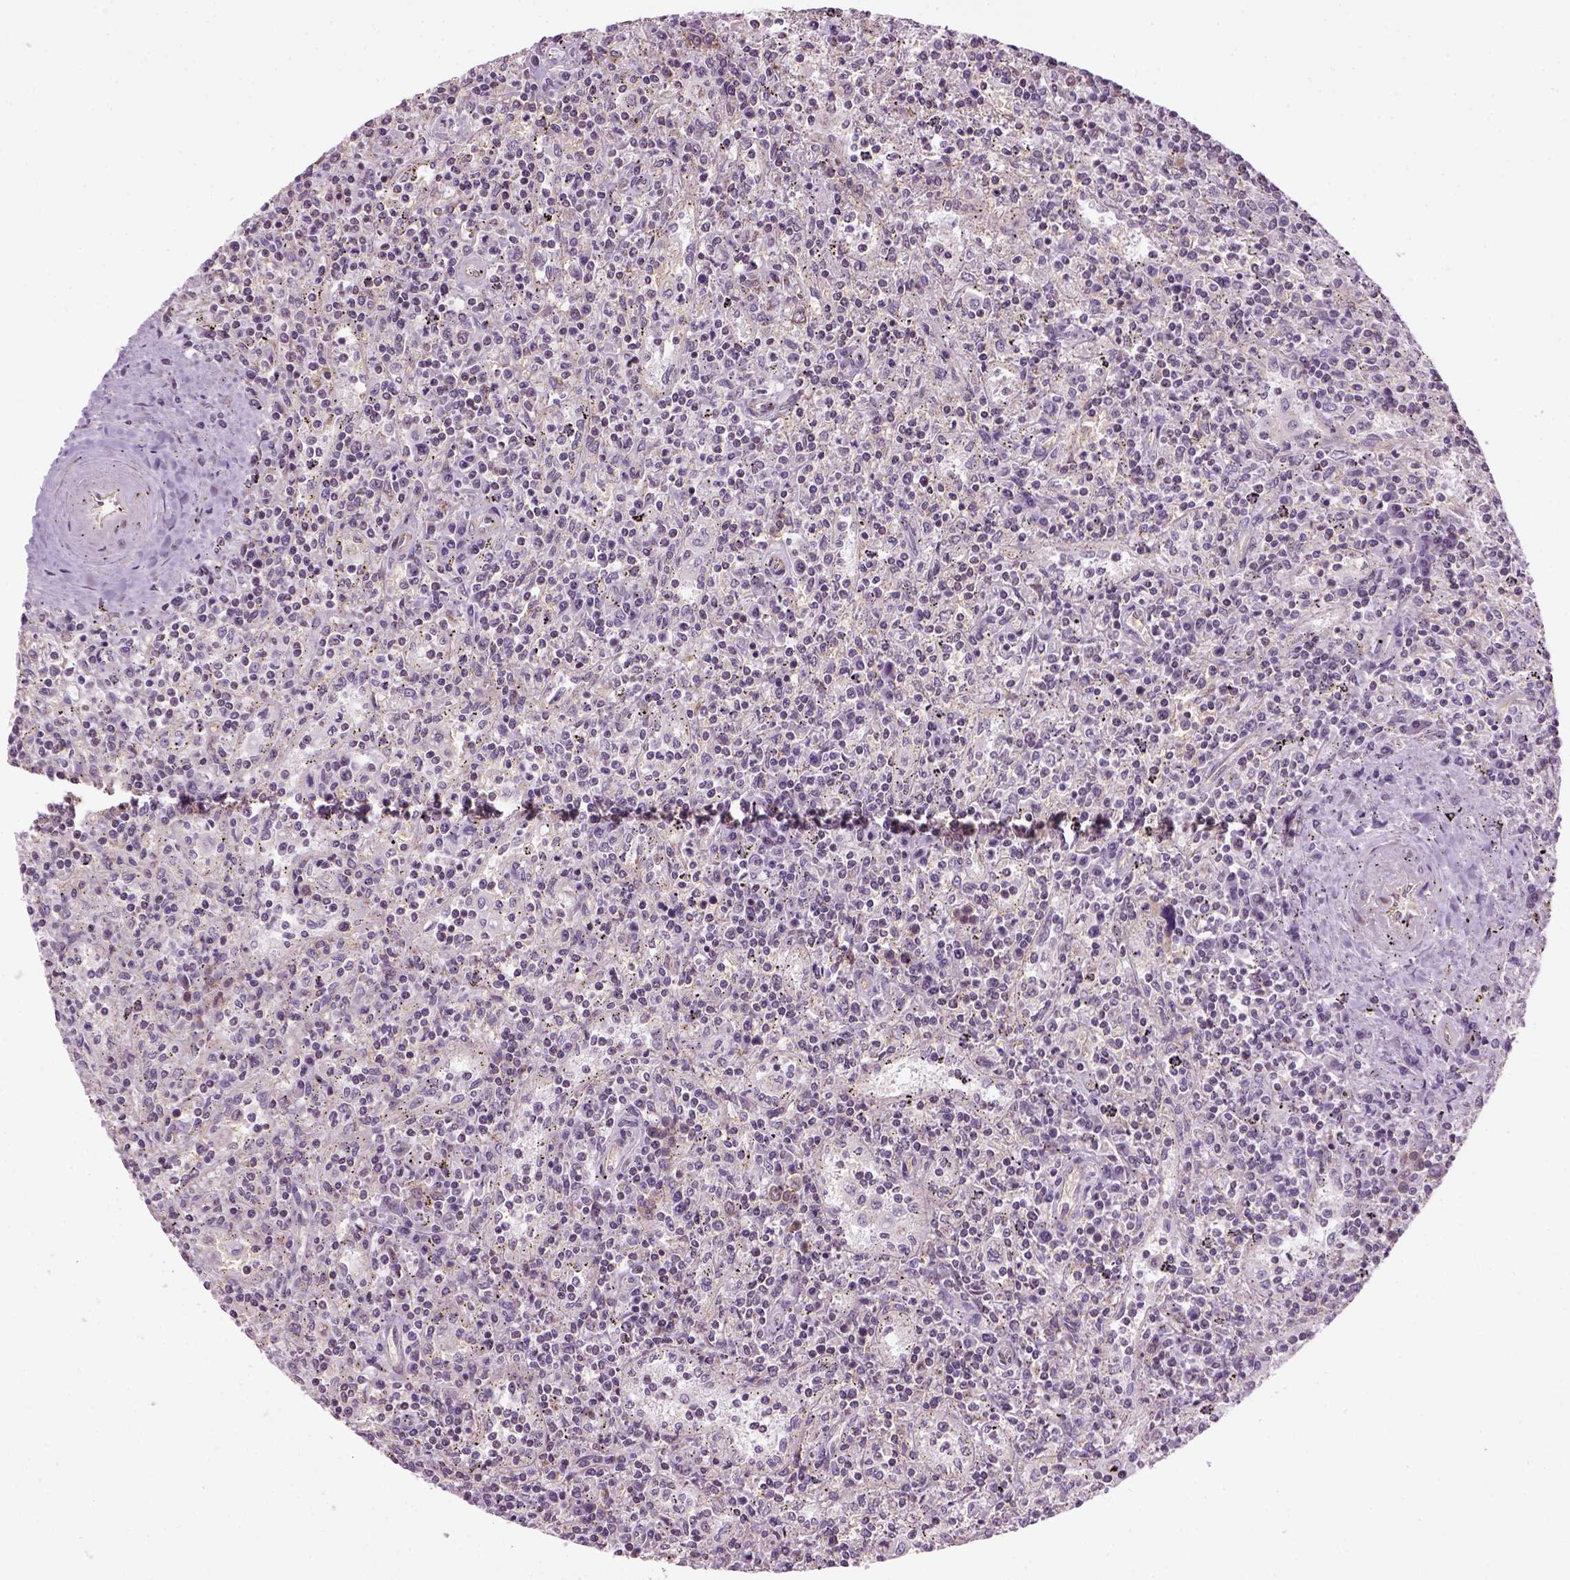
{"staining": {"intensity": "negative", "quantity": "none", "location": "none"}, "tissue": "lymphoma", "cell_type": "Tumor cells", "image_type": "cancer", "snomed": [{"axis": "morphology", "description": "Malignant lymphoma, non-Hodgkin's type, Low grade"}, {"axis": "topography", "description": "Spleen"}], "caption": "The IHC image has no significant staining in tumor cells of low-grade malignant lymphoma, non-Hodgkin's type tissue.", "gene": "XK", "patient": {"sex": "male", "age": 62}}